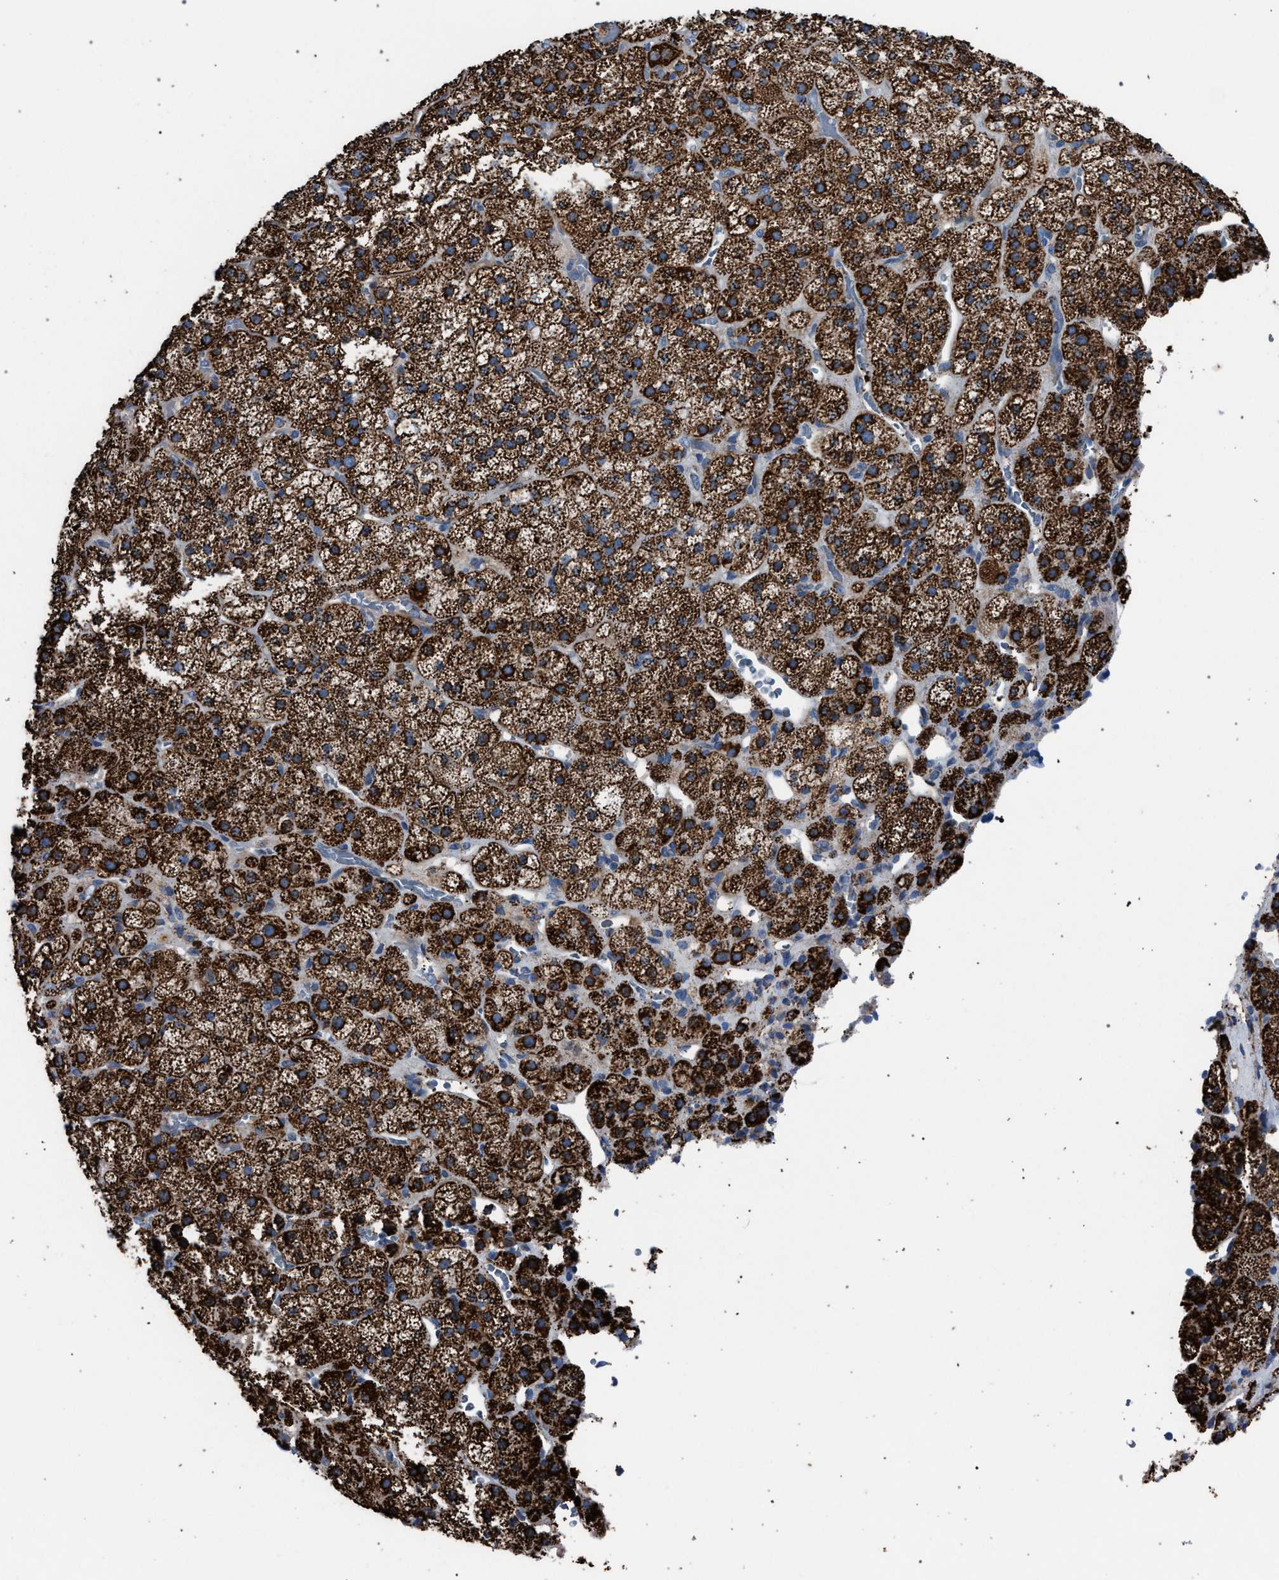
{"staining": {"intensity": "strong", "quantity": ">75%", "location": "cytoplasmic/membranous"}, "tissue": "adrenal gland", "cell_type": "Glandular cells", "image_type": "normal", "snomed": [{"axis": "morphology", "description": "Normal tissue, NOS"}, {"axis": "topography", "description": "Adrenal gland"}], "caption": "Adrenal gland stained with IHC reveals strong cytoplasmic/membranous expression in approximately >75% of glandular cells.", "gene": "VPS13A", "patient": {"sex": "male", "age": 57}}